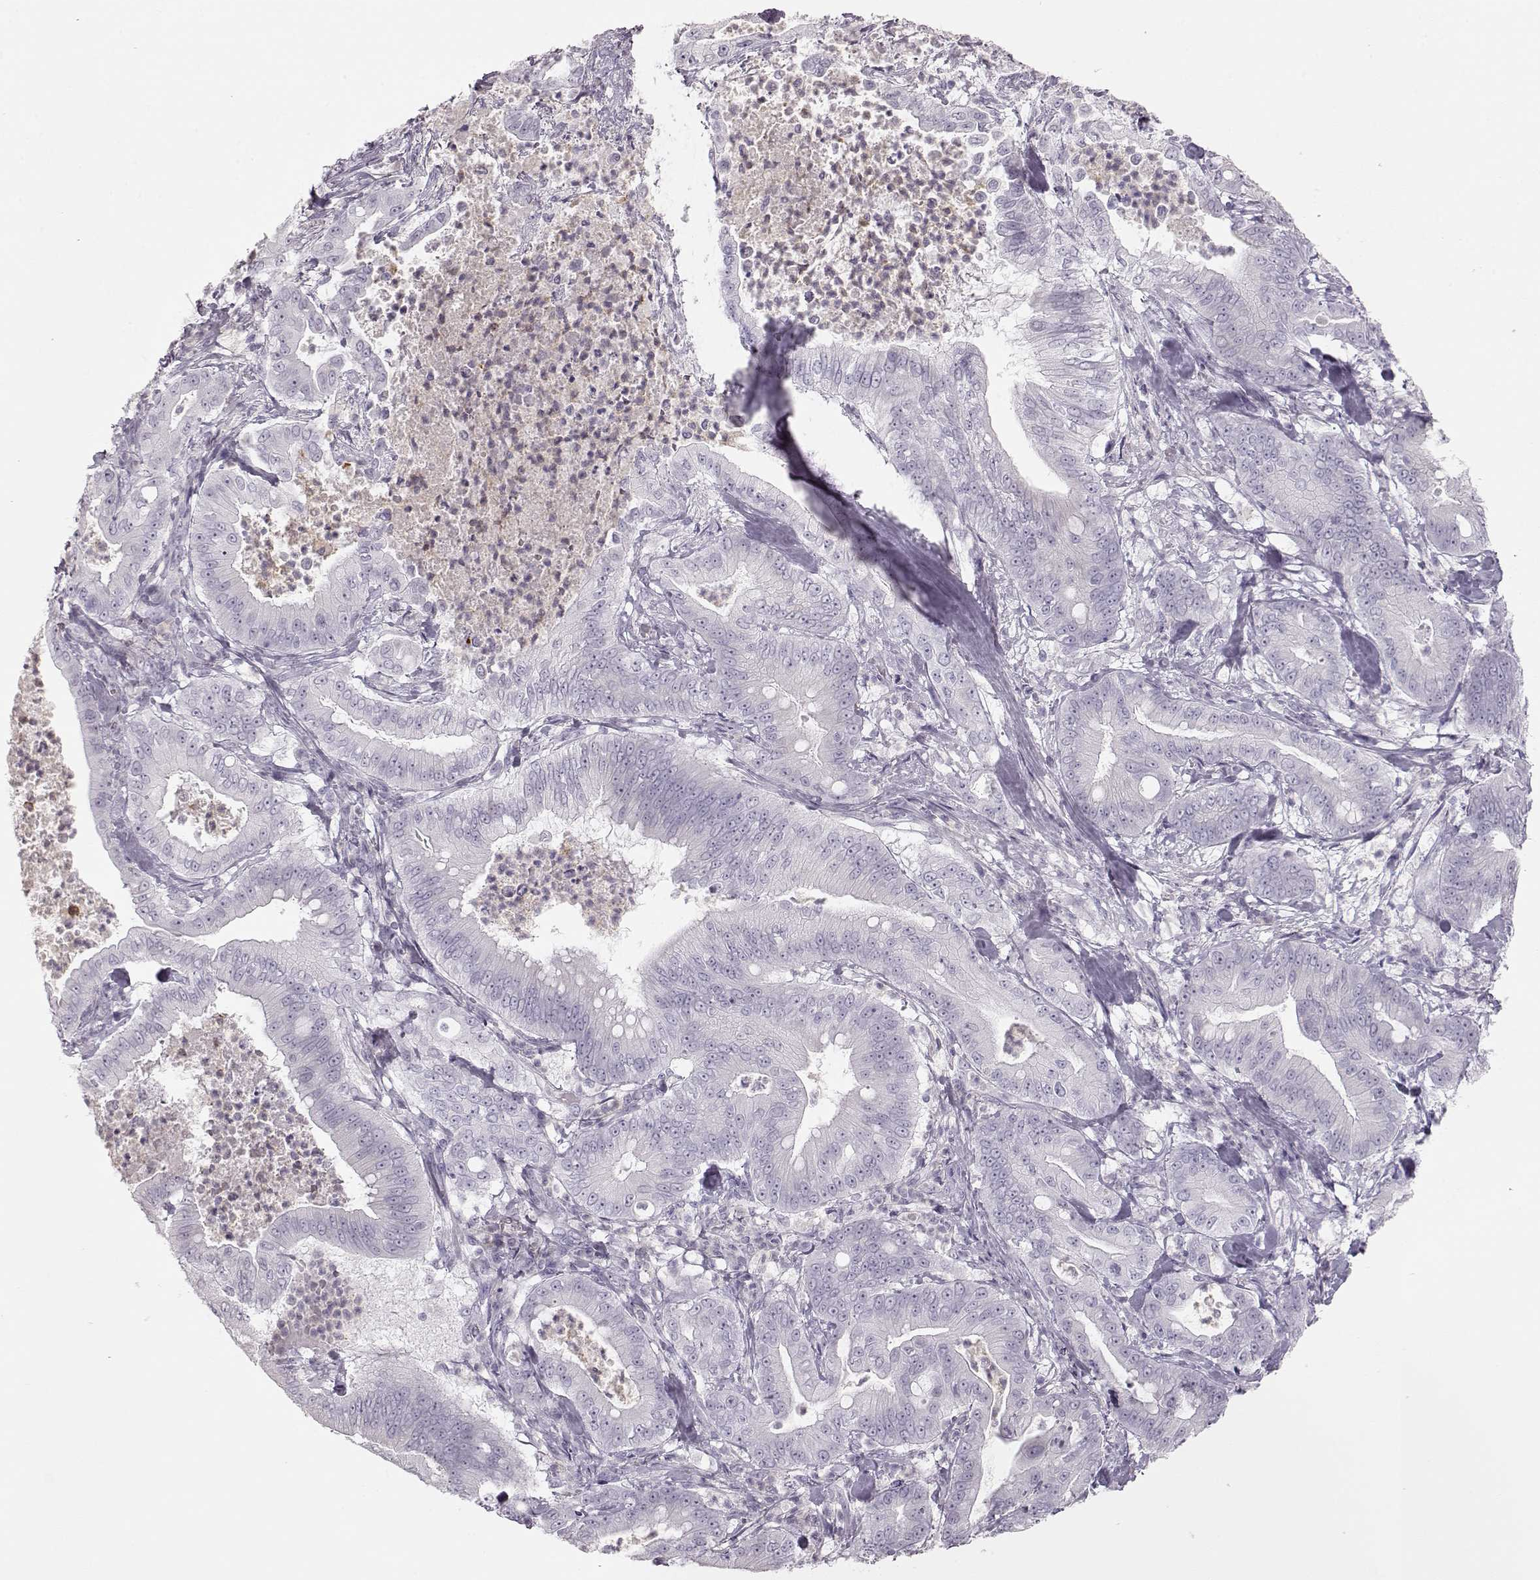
{"staining": {"intensity": "negative", "quantity": "none", "location": "none"}, "tissue": "pancreatic cancer", "cell_type": "Tumor cells", "image_type": "cancer", "snomed": [{"axis": "morphology", "description": "Adenocarcinoma, NOS"}, {"axis": "topography", "description": "Pancreas"}], "caption": "Image shows no protein expression in tumor cells of pancreatic cancer tissue. (Stains: DAB IHC with hematoxylin counter stain, Microscopy: brightfield microscopy at high magnification).", "gene": "MIP", "patient": {"sex": "male", "age": 71}}